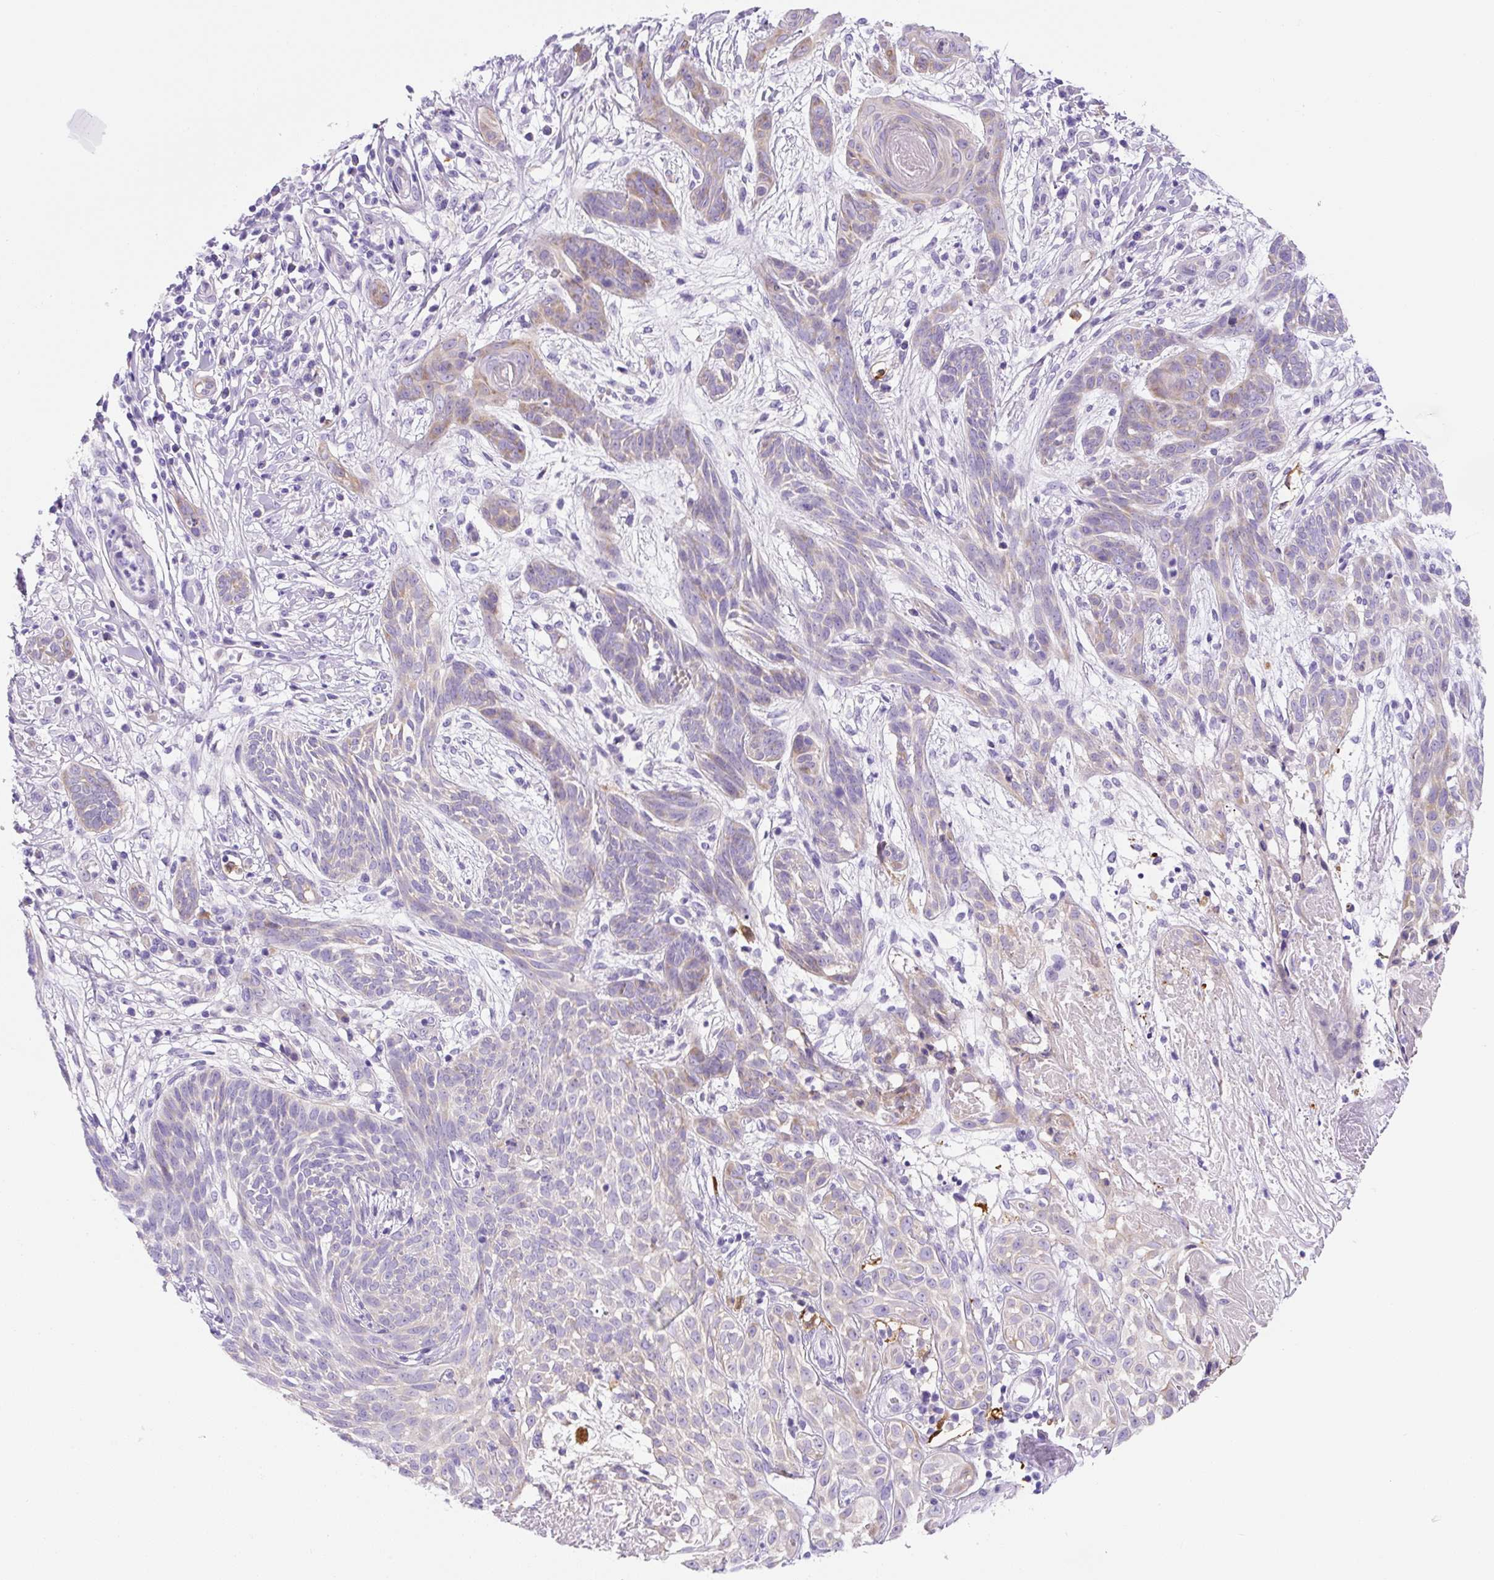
{"staining": {"intensity": "weak", "quantity": "<25%", "location": "cytoplasmic/membranous"}, "tissue": "skin cancer", "cell_type": "Tumor cells", "image_type": "cancer", "snomed": [{"axis": "morphology", "description": "Basal cell carcinoma"}, {"axis": "topography", "description": "Skin"}, {"axis": "topography", "description": "Skin, foot"}], "caption": "Immunohistochemistry of human skin cancer exhibits no staining in tumor cells.", "gene": "ASB4", "patient": {"sex": "female", "age": 86}}